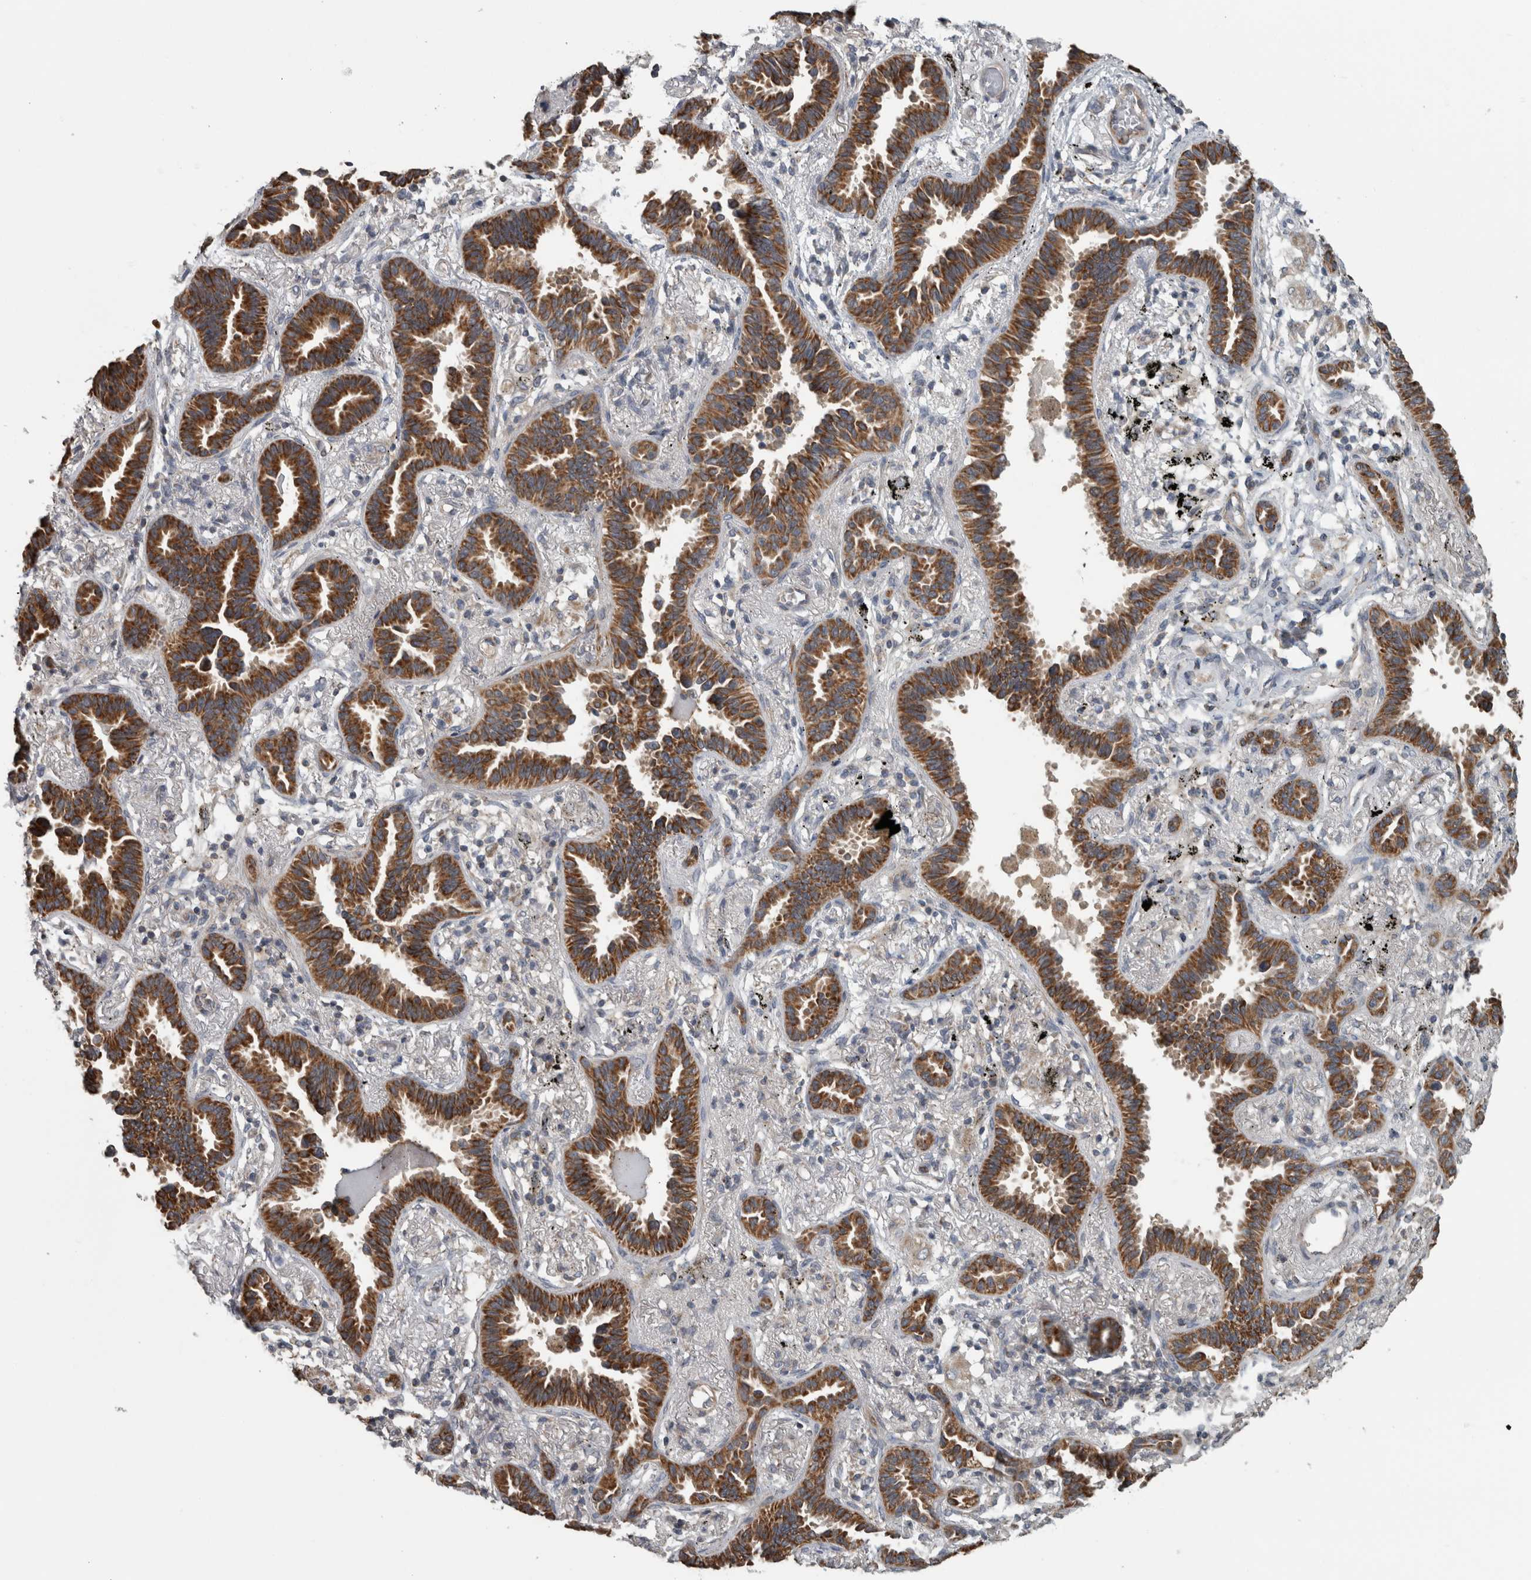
{"staining": {"intensity": "strong", "quantity": ">75%", "location": "cytoplasmic/membranous"}, "tissue": "lung cancer", "cell_type": "Tumor cells", "image_type": "cancer", "snomed": [{"axis": "morphology", "description": "Adenocarcinoma, NOS"}, {"axis": "topography", "description": "Lung"}], "caption": "Immunohistochemistry photomicrograph of neoplastic tissue: human lung adenocarcinoma stained using immunohistochemistry (IHC) exhibits high levels of strong protein expression localized specifically in the cytoplasmic/membranous of tumor cells, appearing as a cytoplasmic/membranous brown color.", "gene": "ARMC1", "patient": {"sex": "male", "age": 59}}